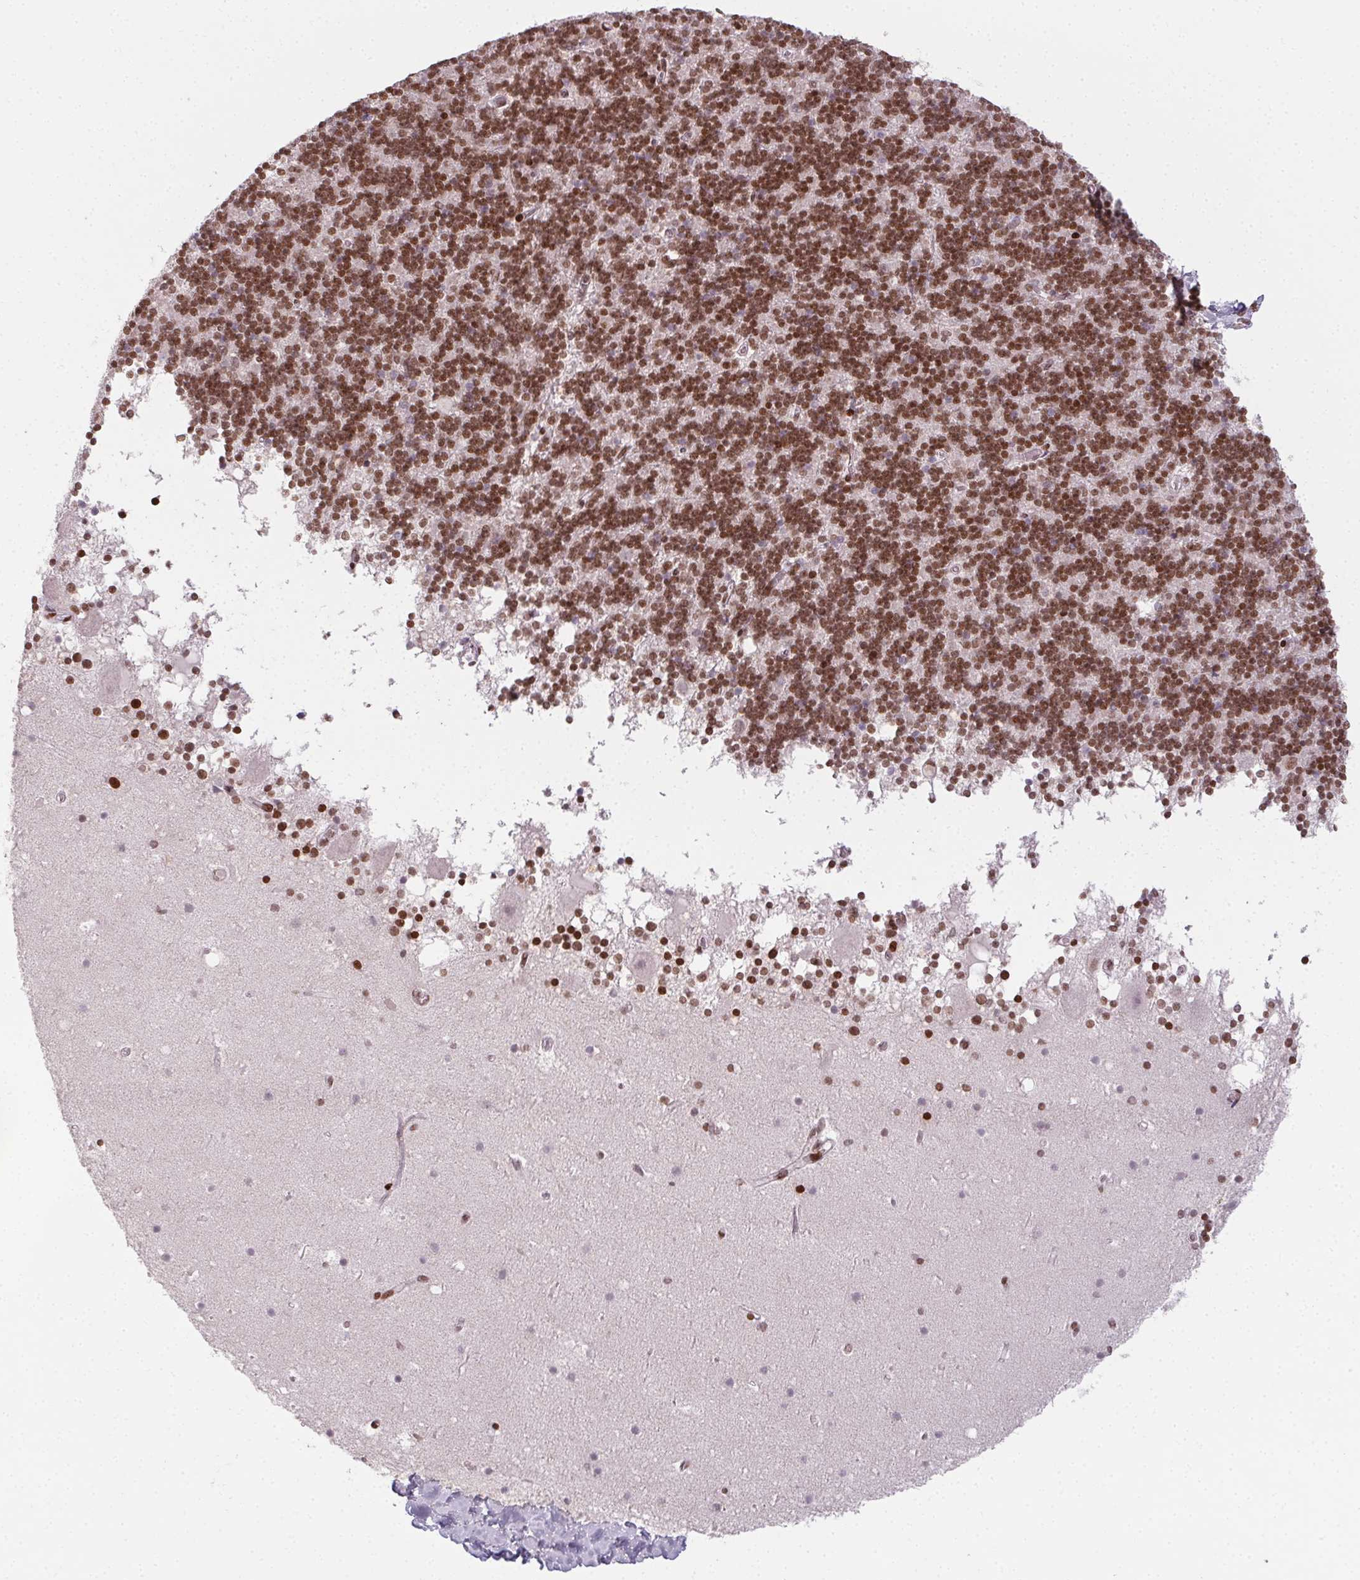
{"staining": {"intensity": "moderate", "quantity": ">75%", "location": "nuclear"}, "tissue": "cerebellum", "cell_type": "Cells in granular layer", "image_type": "normal", "snomed": [{"axis": "morphology", "description": "Normal tissue, NOS"}, {"axis": "topography", "description": "Cerebellum"}], "caption": "Moderate nuclear positivity for a protein is seen in about >75% of cells in granular layer of normal cerebellum using immunohistochemistry.", "gene": "KMT2A", "patient": {"sex": "male", "age": 70}}